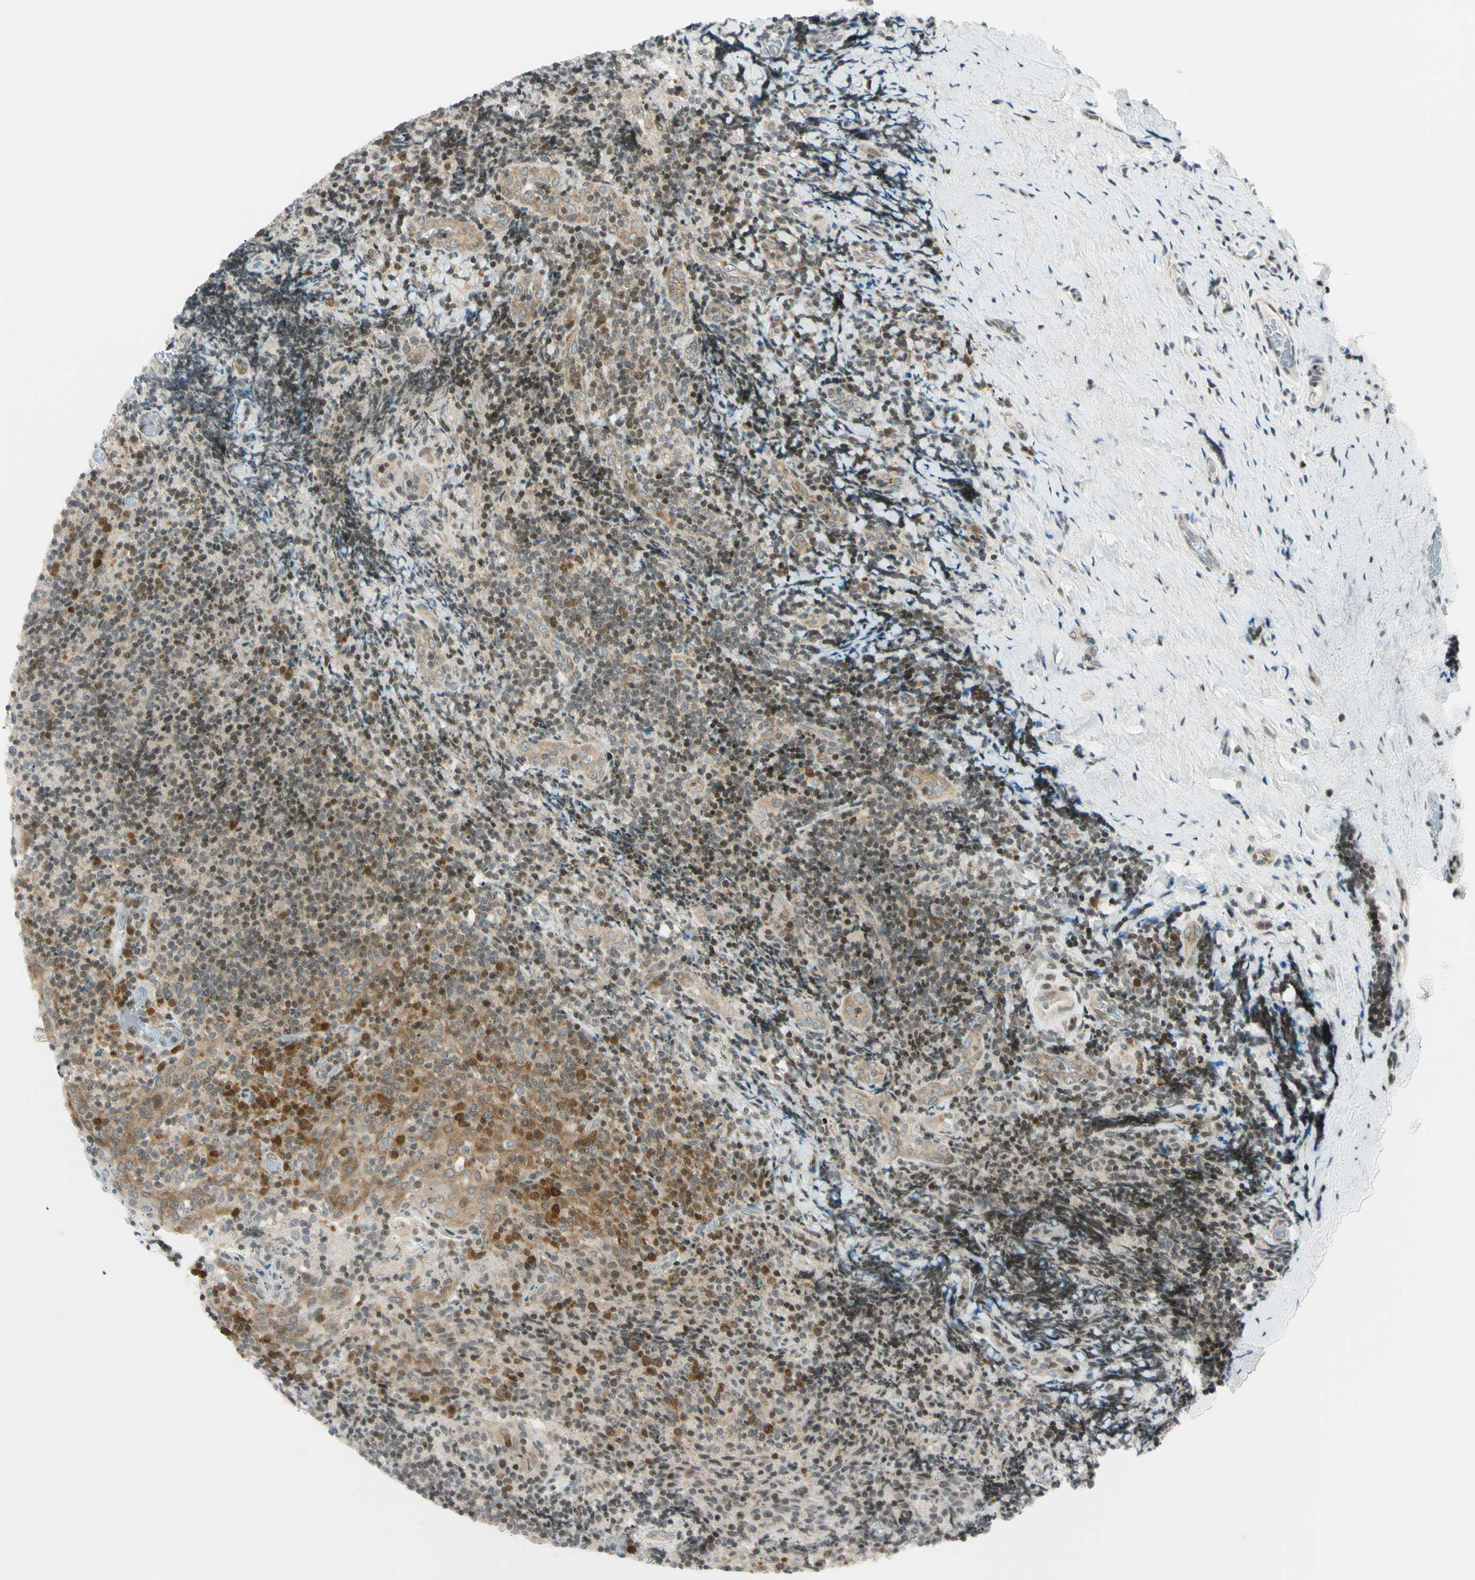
{"staining": {"intensity": "moderate", "quantity": "25%-75%", "location": "cytoplasmic/membranous"}, "tissue": "lymphoma", "cell_type": "Tumor cells", "image_type": "cancer", "snomed": [{"axis": "morphology", "description": "Malignant lymphoma, non-Hodgkin's type, High grade"}, {"axis": "topography", "description": "Tonsil"}], "caption": "Approximately 25%-75% of tumor cells in human lymphoma display moderate cytoplasmic/membranous protein staining as visualized by brown immunohistochemical staining.", "gene": "TPT1", "patient": {"sex": "female", "age": 36}}